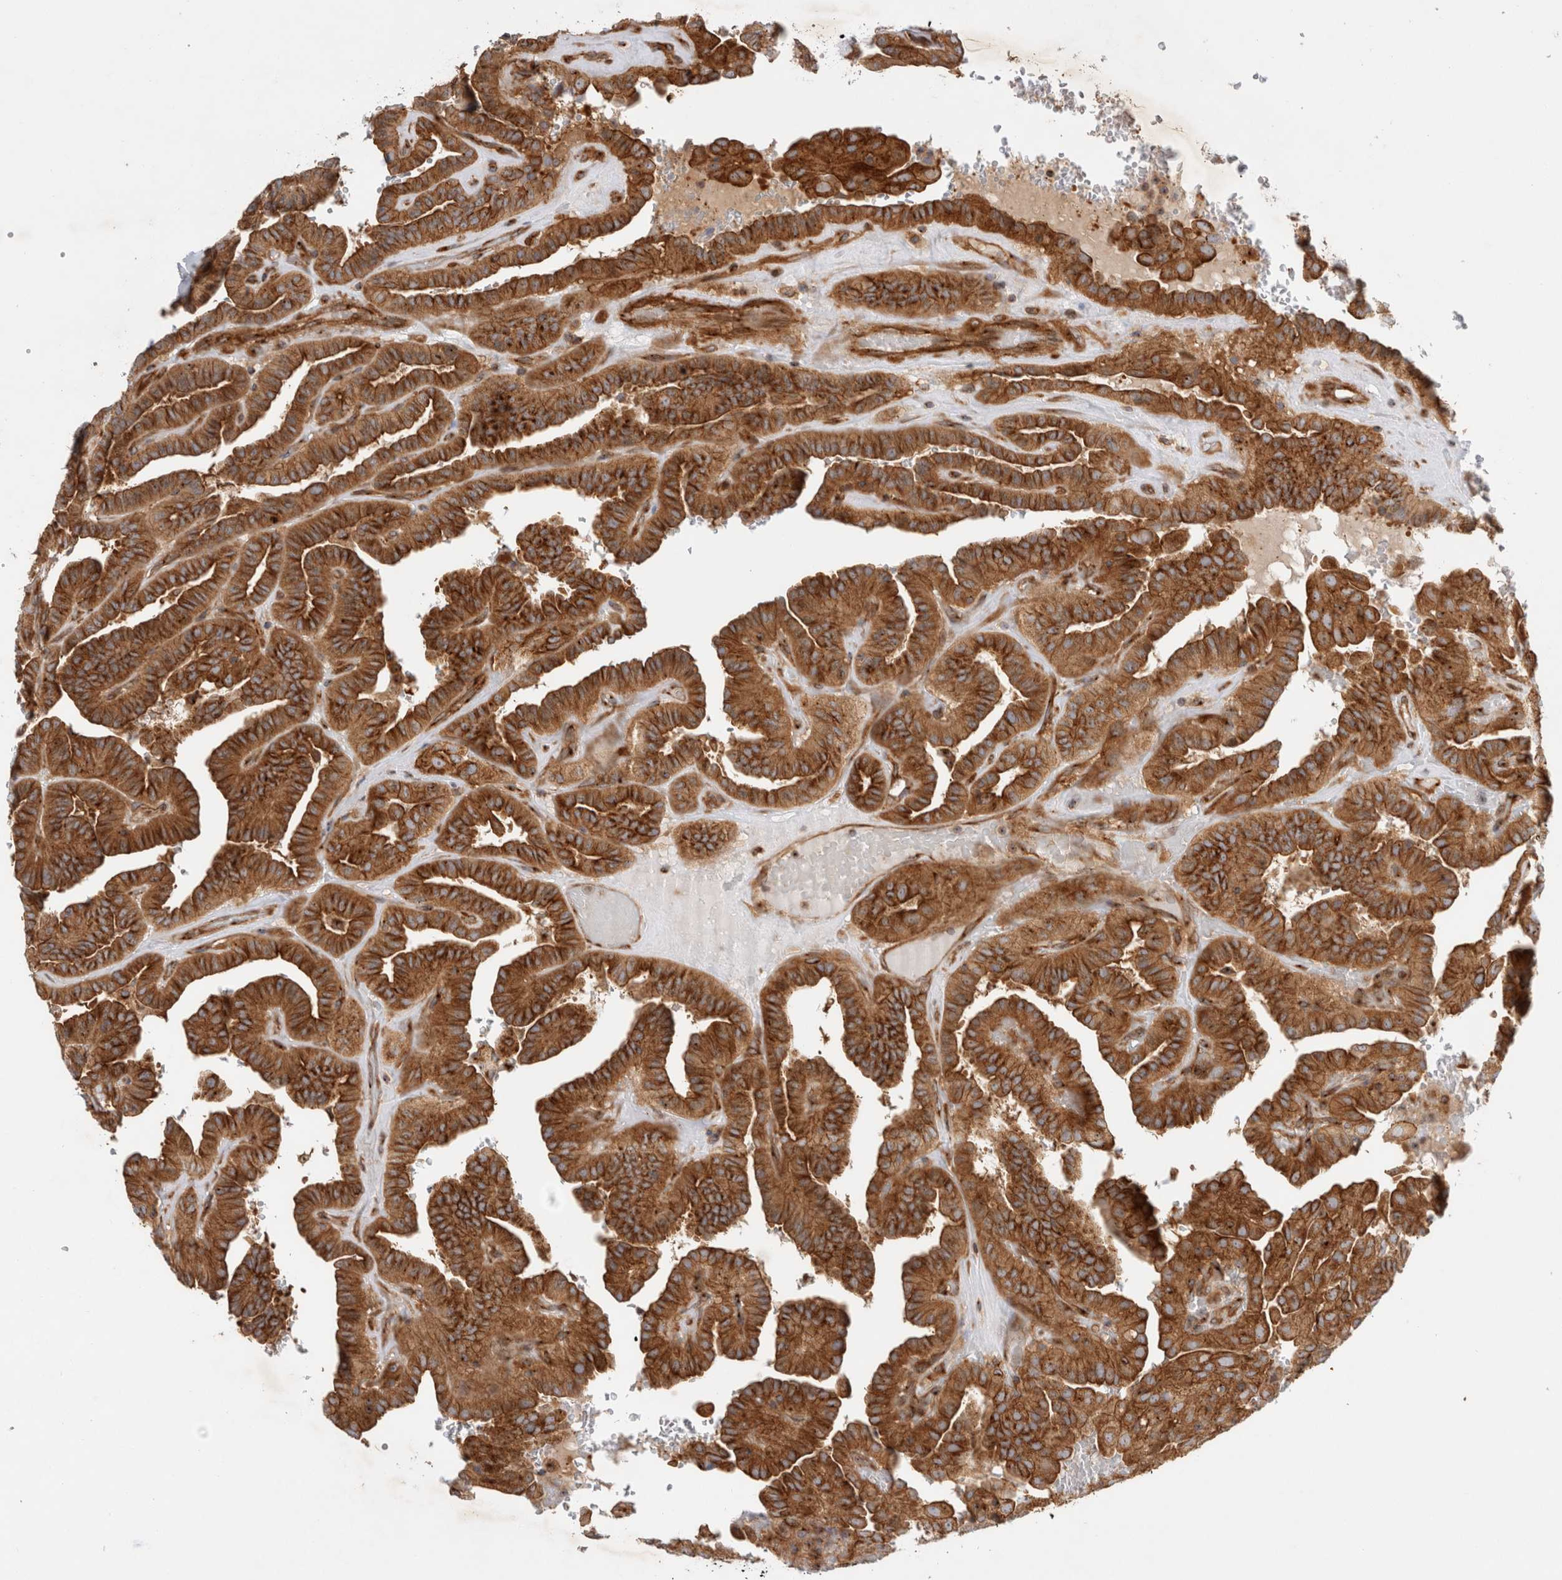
{"staining": {"intensity": "strong", "quantity": ">75%", "location": "cytoplasmic/membranous"}, "tissue": "thyroid cancer", "cell_type": "Tumor cells", "image_type": "cancer", "snomed": [{"axis": "morphology", "description": "Papillary adenocarcinoma, NOS"}, {"axis": "topography", "description": "Thyroid gland"}], "caption": "Tumor cells exhibit strong cytoplasmic/membranous expression in approximately >75% of cells in thyroid cancer. (IHC, brightfield microscopy, high magnification).", "gene": "GPR150", "patient": {"sex": "male", "age": 77}}